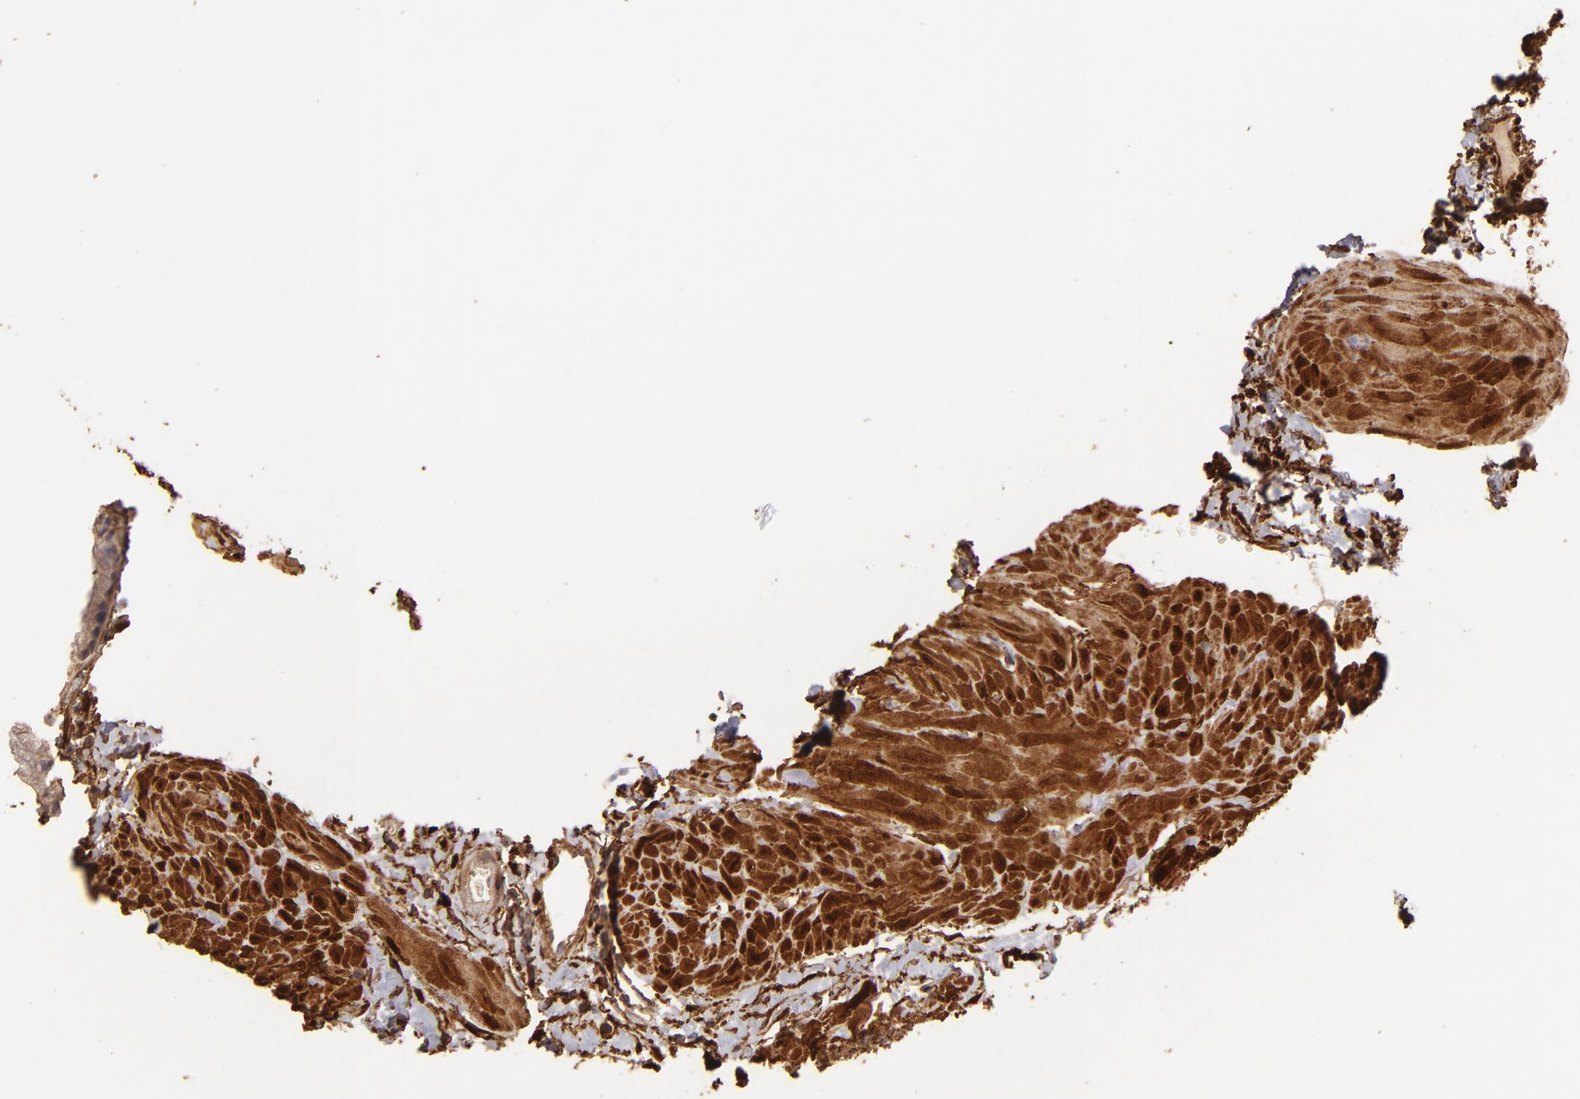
{"staining": {"intensity": "weak", "quantity": ">75%", "location": "cytoplasmic/membranous"}, "tissue": "gallbladder", "cell_type": "Glandular cells", "image_type": "normal", "snomed": [{"axis": "morphology", "description": "Normal tissue, NOS"}, {"axis": "morphology", "description": "Inflammation, NOS"}, {"axis": "topography", "description": "Gallbladder"}], "caption": "Brown immunohistochemical staining in normal gallbladder demonstrates weak cytoplasmic/membranous expression in about >75% of glandular cells.", "gene": "HSPB6", "patient": {"sex": "male", "age": 66}}